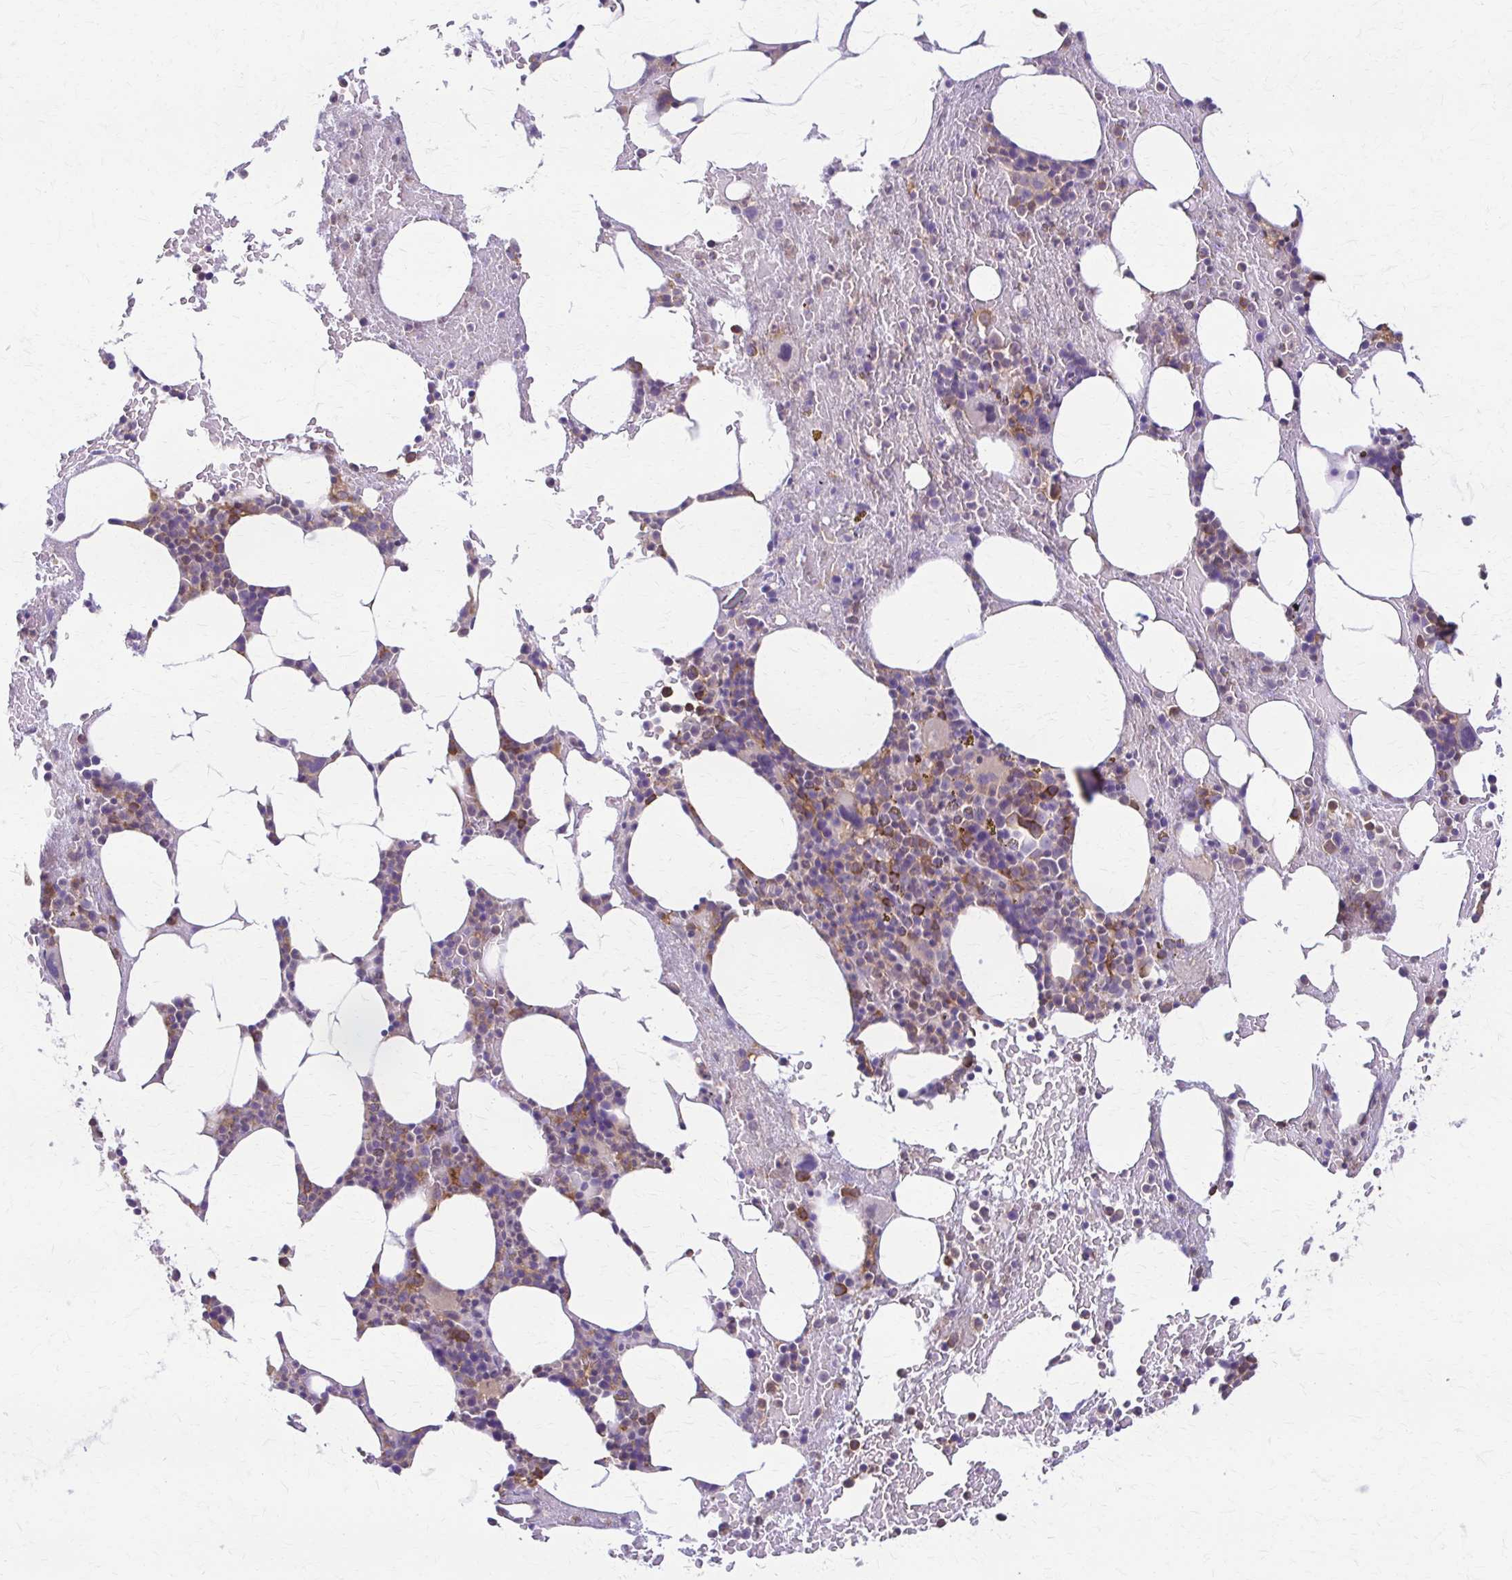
{"staining": {"intensity": "moderate", "quantity": "<25%", "location": "cytoplasmic/membranous"}, "tissue": "bone marrow", "cell_type": "Hematopoietic cells", "image_type": "normal", "snomed": [{"axis": "morphology", "description": "Normal tissue, NOS"}, {"axis": "topography", "description": "Bone marrow"}], "caption": "IHC image of benign bone marrow: bone marrow stained using IHC demonstrates low levels of moderate protein expression localized specifically in the cytoplasmic/membranous of hematopoietic cells, appearing as a cytoplasmic/membranous brown color.", "gene": "PIK3AP1", "patient": {"sex": "female", "age": 62}}